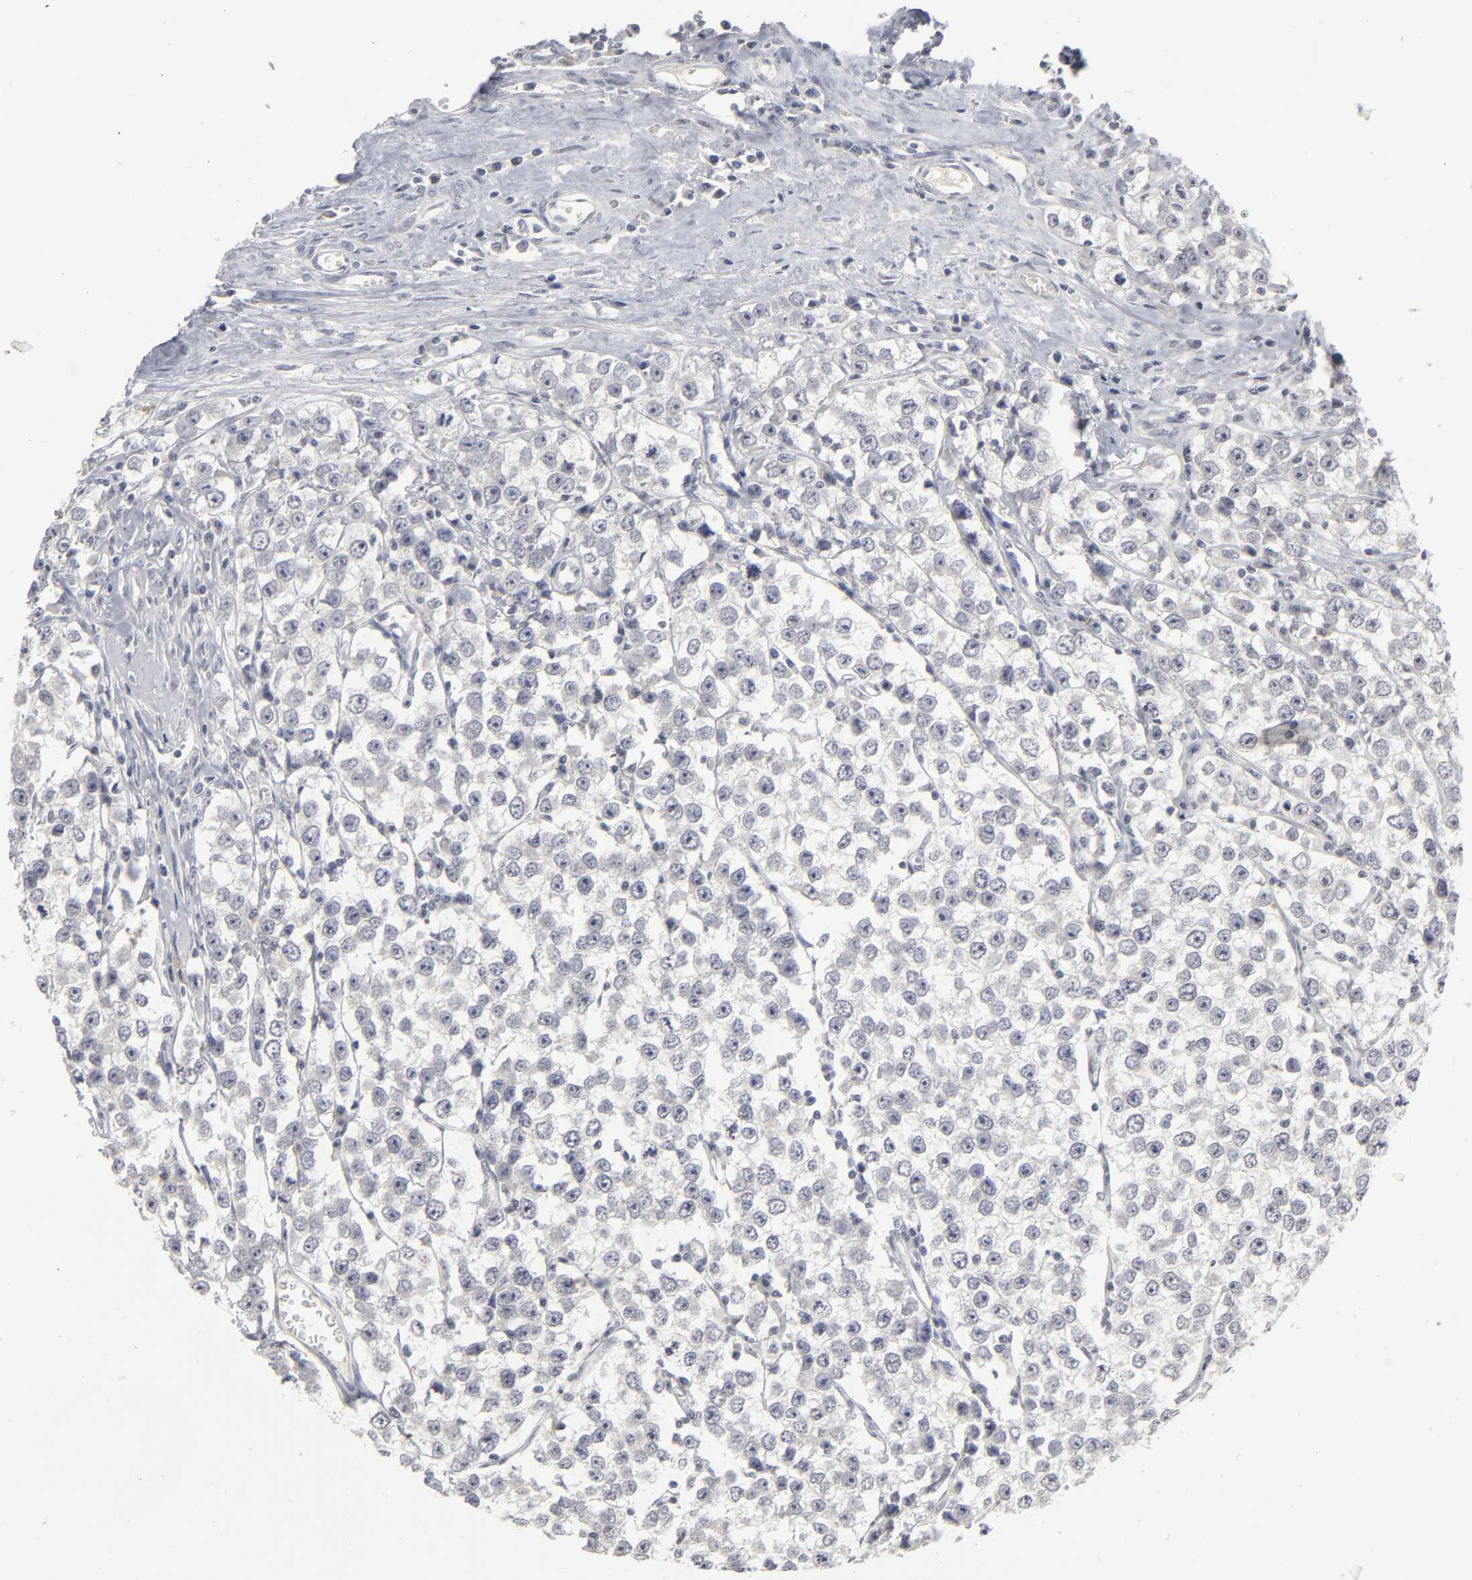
{"staining": {"intensity": "negative", "quantity": "none", "location": "none"}, "tissue": "testis cancer", "cell_type": "Tumor cells", "image_type": "cancer", "snomed": [{"axis": "morphology", "description": "Seminoma, NOS"}, {"axis": "morphology", "description": "Carcinoma, Embryonal, NOS"}, {"axis": "topography", "description": "Testis"}], "caption": "Immunohistochemistry (IHC) micrograph of neoplastic tissue: human testis embryonal carcinoma stained with DAB (3,3'-diaminobenzidine) exhibits no significant protein expression in tumor cells. Nuclei are stained in blue.", "gene": "TCAP", "patient": {"sex": "male", "age": 52}}